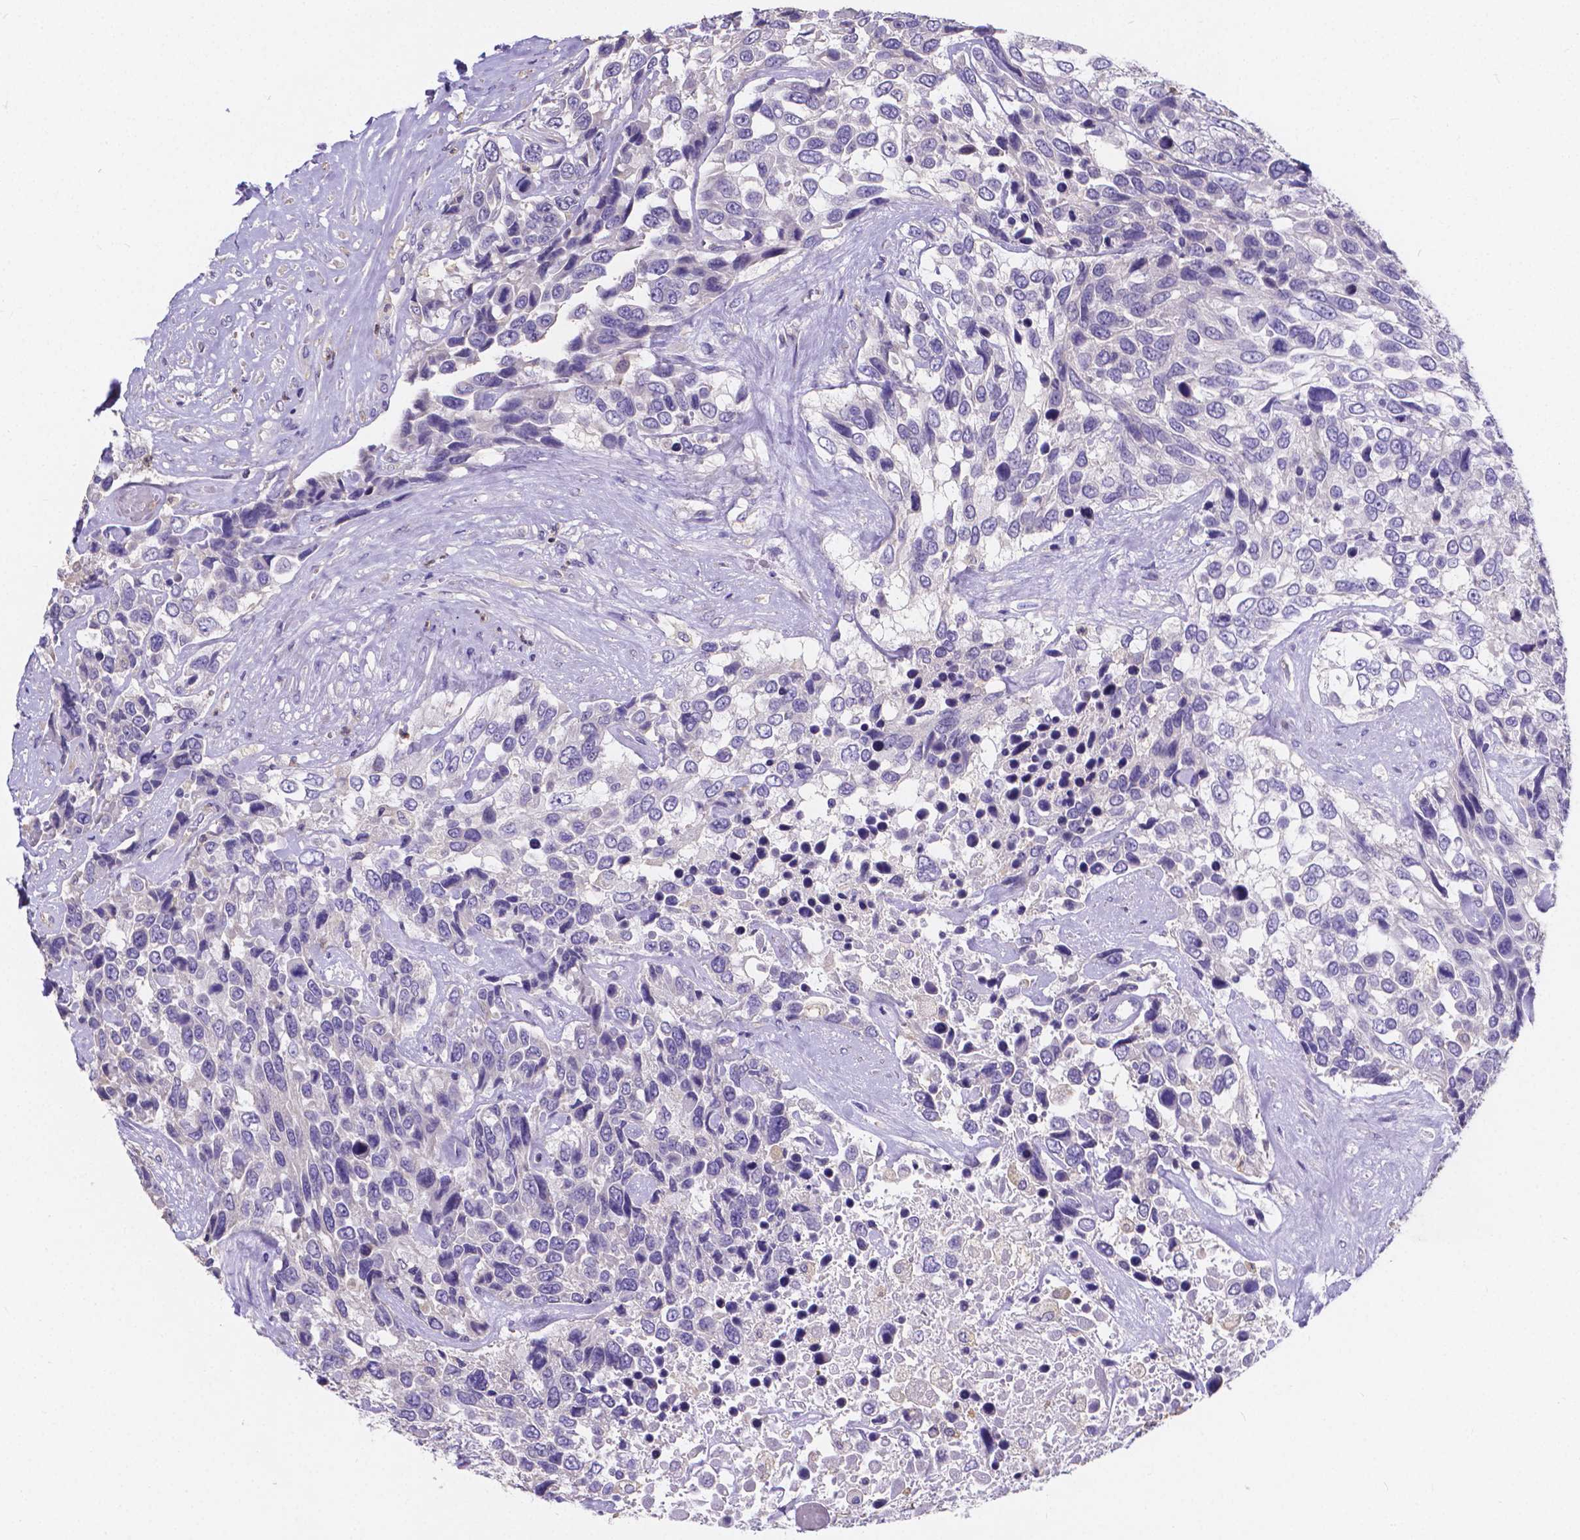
{"staining": {"intensity": "negative", "quantity": "none", "location": "none"}, "tissue": "urothelial cancer", "cell_type": "Tumor cells", "image_type": "cancer", "snomed": [{"axis": "morphology", "description": "Urothelial carcinoma, High grade"}, {"axis": "topography", "description": "Urinary bladder"}], "caption": "Immunohistochemistry photomicrograph of urothelial cancer stained for a protein (brown), which demonstrates no staining in tumor cells. (DAB immunohistochemistry (IHC) with hematoxylin counter stain).", "gene": "ATP6V1D", "patient": {"sex": "female", "age": 70}}